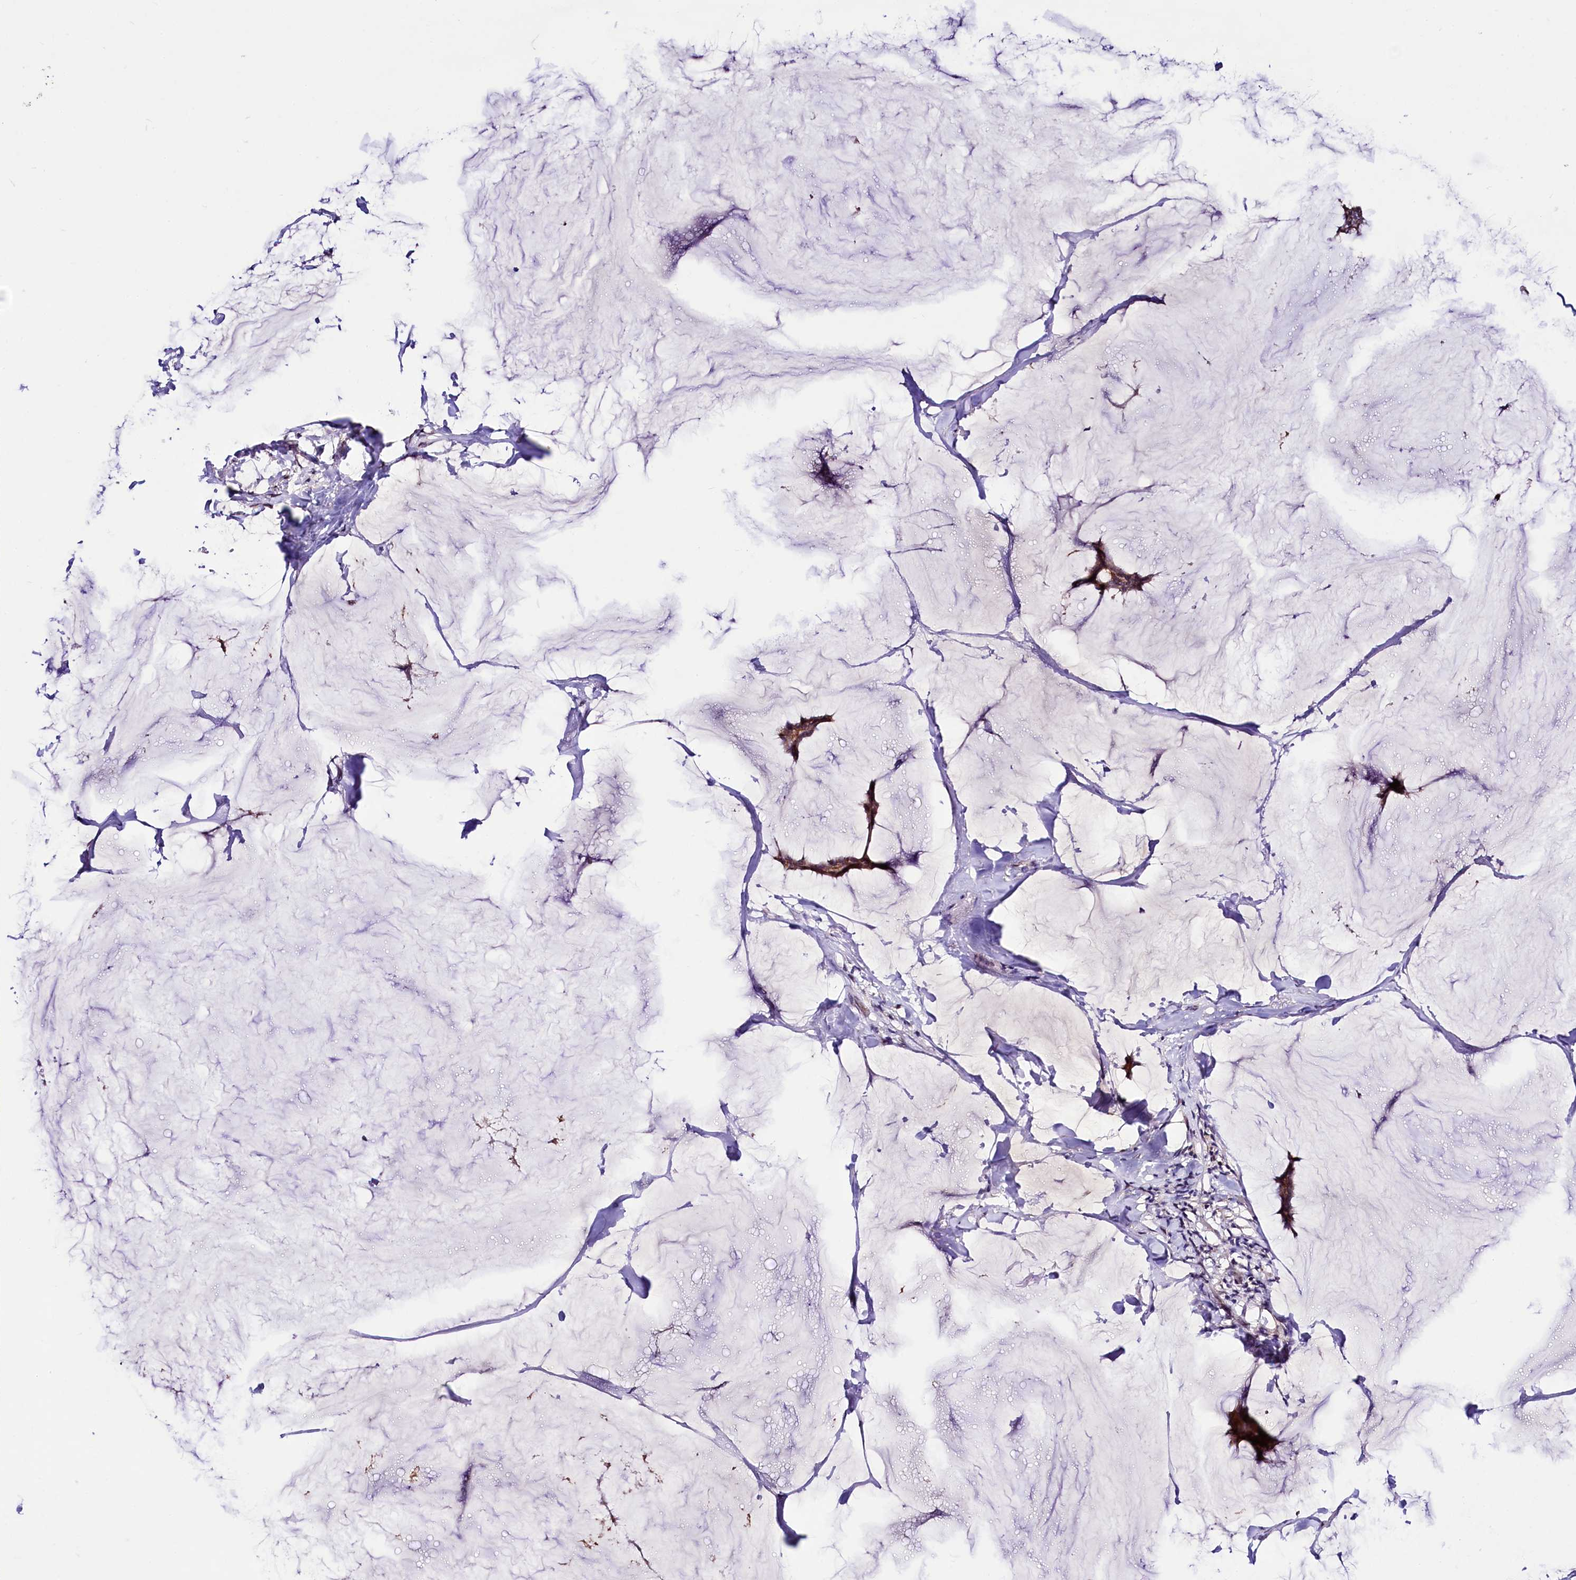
{"staining": {"intensity": "moderate", "quantity": ">75%", "location": "cytoplasmic/membranous"}, "tissue": "breast cancer", "cell_type": "Tumor cells", "image_type": "cancer", "snomed": [{"axis": "morphology", "description": "Duct carcinoma"}, {"axis": "topography", "description": "Breast"}], "caption": "Breast cancer stained for a protein exhibits moderate cytoplasmic/membranous positivity in tumor cells. (brown staining indicates protein expression, while blue staining denotes nuclei).", "gene": "LEUTX", "patient": {"sex": "female", "age": 93}}